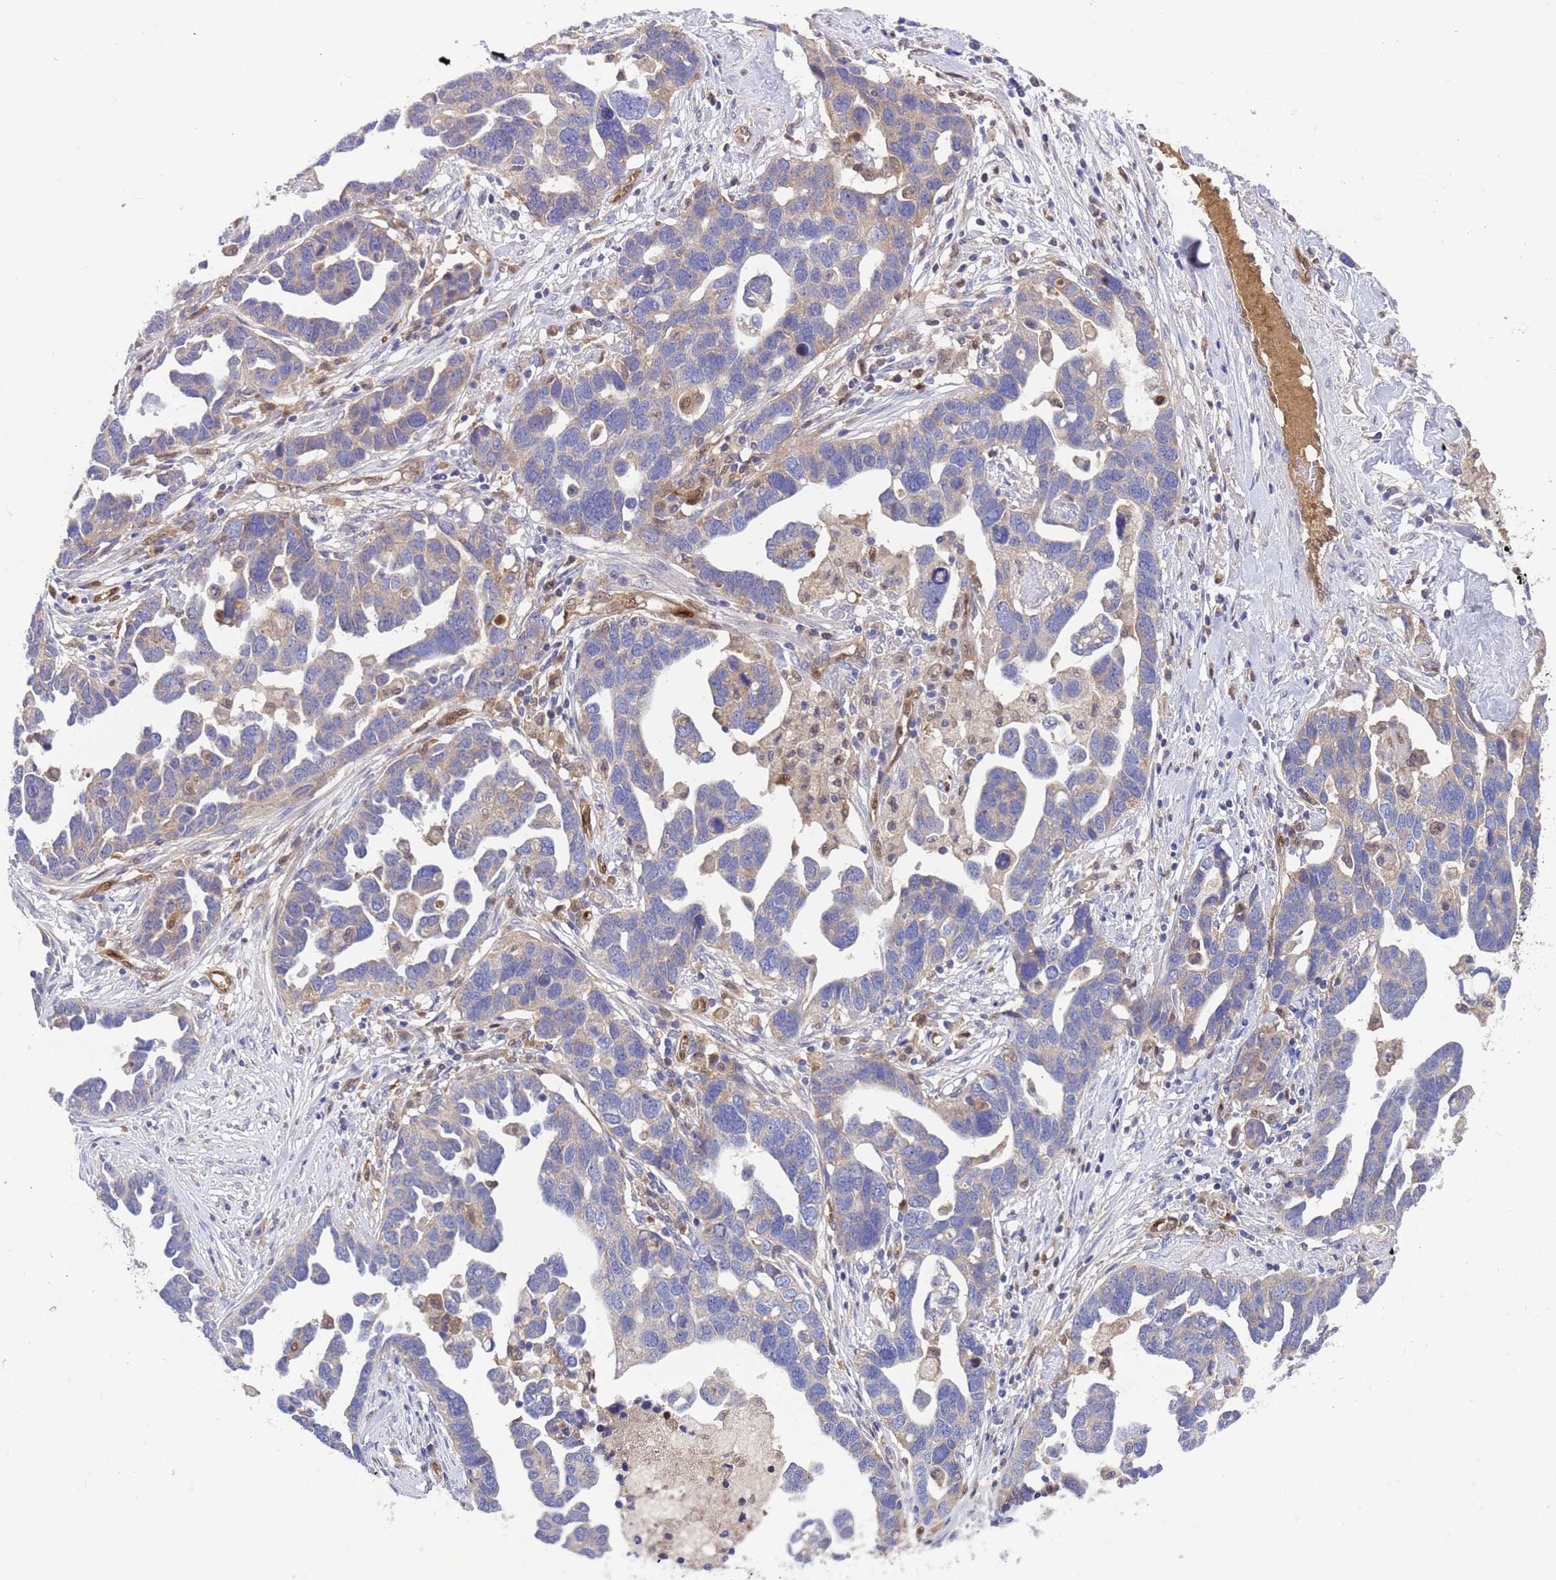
{"staining": {"intensity": "negative", "quantity": "none", "location": "none"}, "tissue": "ovarian cancer", "cell_type": "Tumor cells", "image_type": "cancer", "snomed": [{"axis": "morphology", "description": "Cystadenocarcinoma, serous, NOS"}, {"axis": "topography", "description": "Ovary"}], "caption": "The histopathology image shows no staining of tumor cells in serous cystadenocarcinoma (ovarian). Nuclei are stained in blue.", "gene": "FOXRED1", "patient": {"sex": "female", "age": 54}}